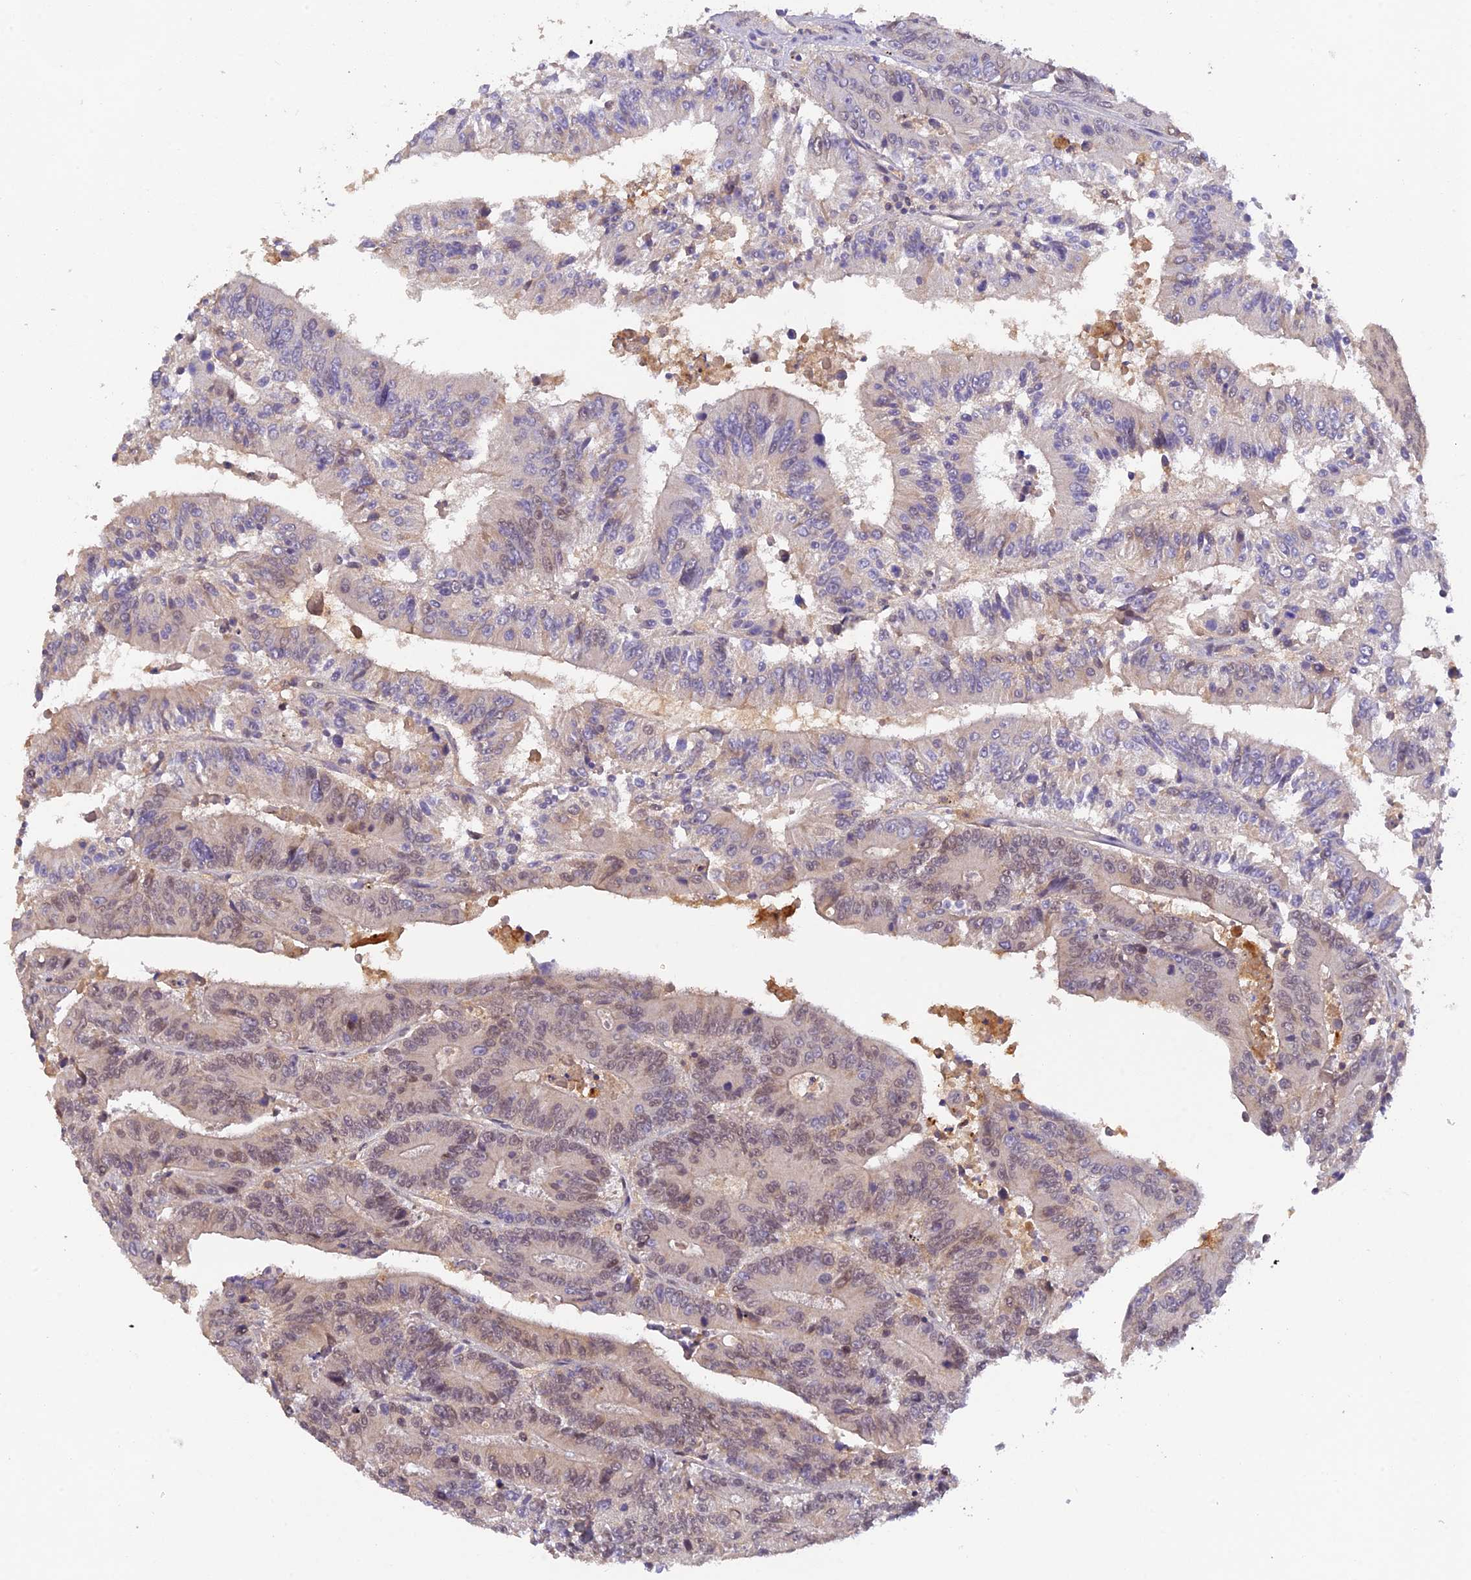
{"staining": {"intensity": "weak", "quantity": "<25%", "location": "nuclear"}, "tissue": "colorectal cancer", "cell_type": "Tumor cells", "image_type": "cancer", "snomed": [{"axis": "morphology", "description": "Adenocarcinoma, NOS"}, {"axis": "topography", "description": "Colon"}], "caption": "An IHC histopathology image of colorectal cancer is shown. There is no staining in tumor cells of colorectal cancer.", "gene": "ZNF436", "patient": {"sex": "male", "age": 83}}